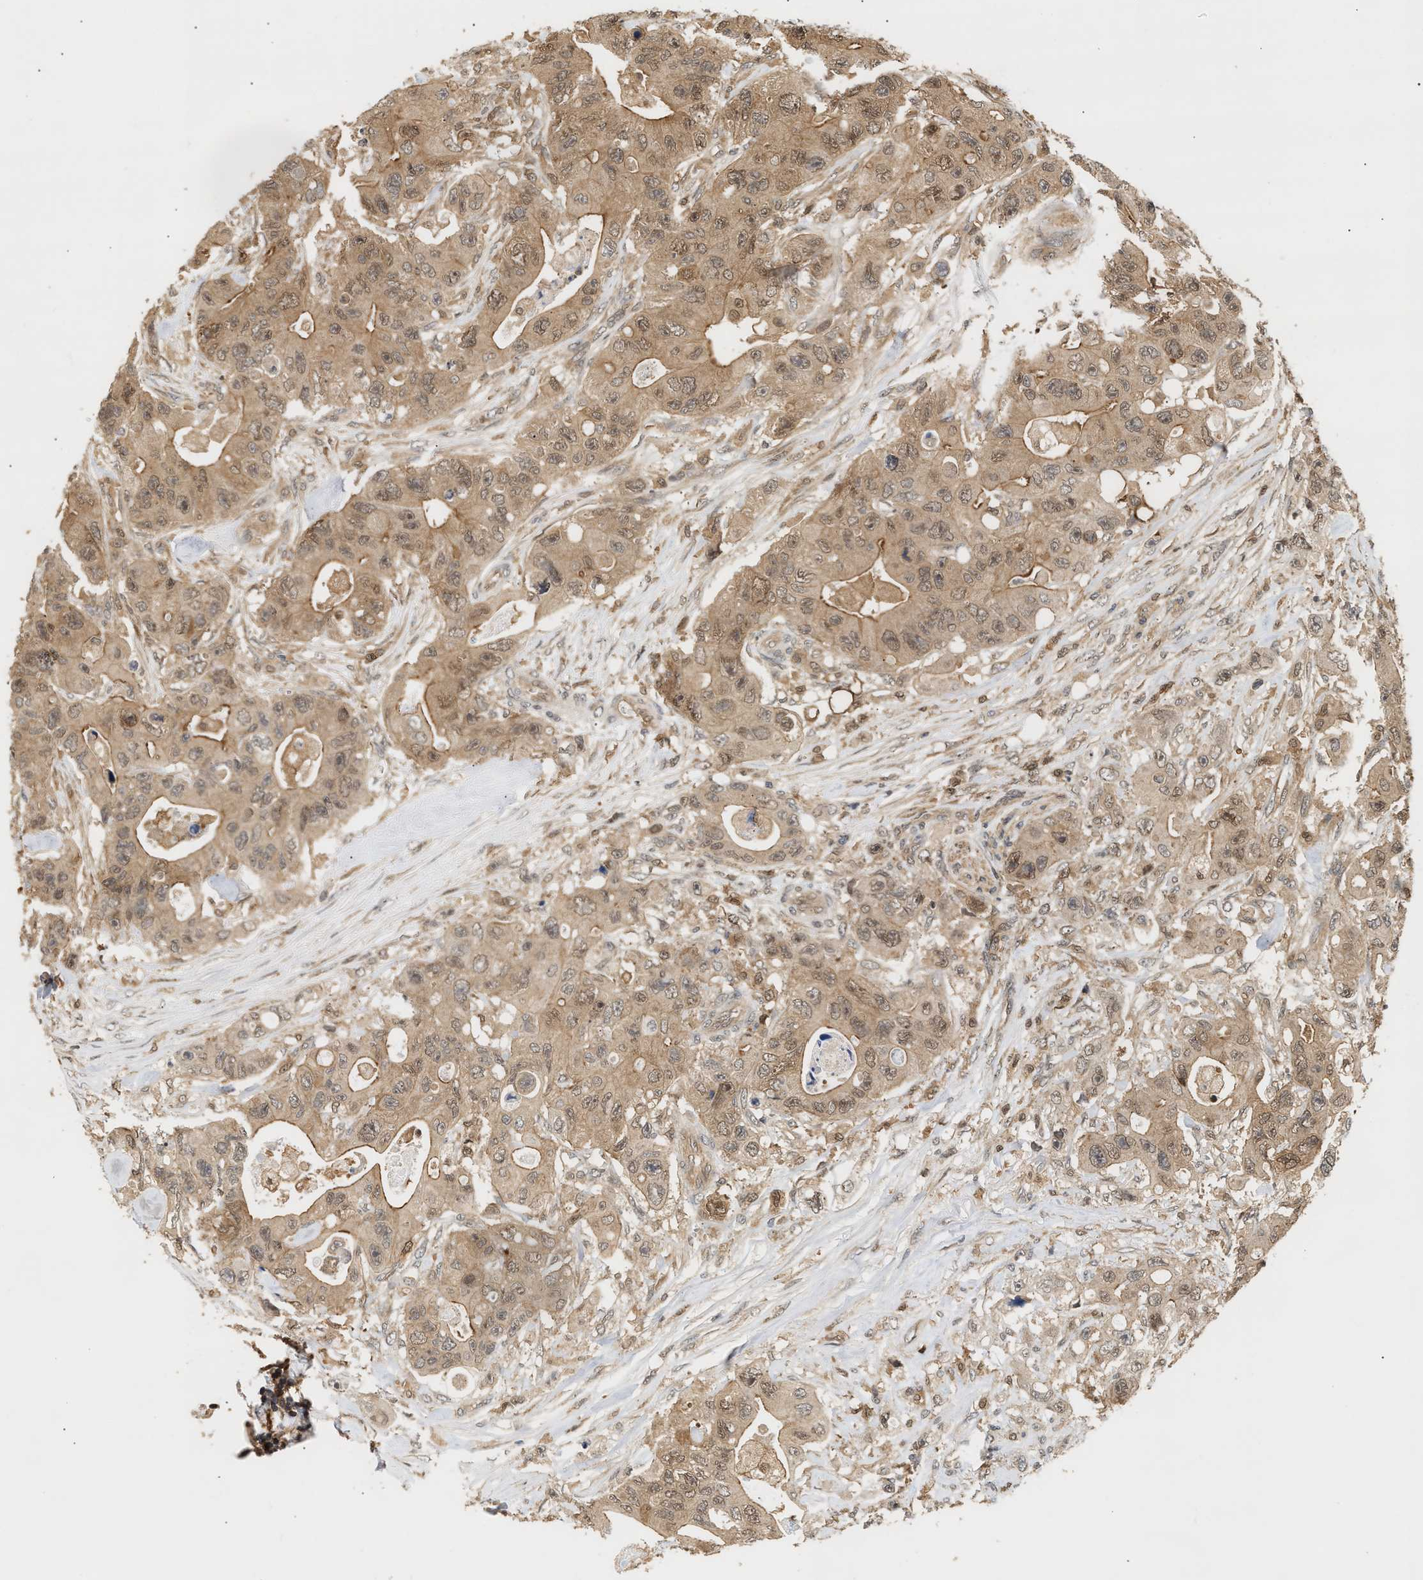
{"staining": {"intensity": "weak", "quantity": ">75%", "location": "cytoplasmic/membranous,nuclear"}, "tissue": "colorectal cancer", "cell_type": "Tumor cells", "image_type": "cancer", "snomed": [{"axis": "morphology", "description": "Adenocarcinoma, NOS"}, {"axis": "topography", "description": "Colon"}], "caption": "An image of adenocarcinoma (colorectal) stained for a protein exhibits weak cytoplasmic/membranous and nuclear brown staining in tumor cells.", "gene": "ABHD5", "patient": {"sex": "female", "age": 46}}